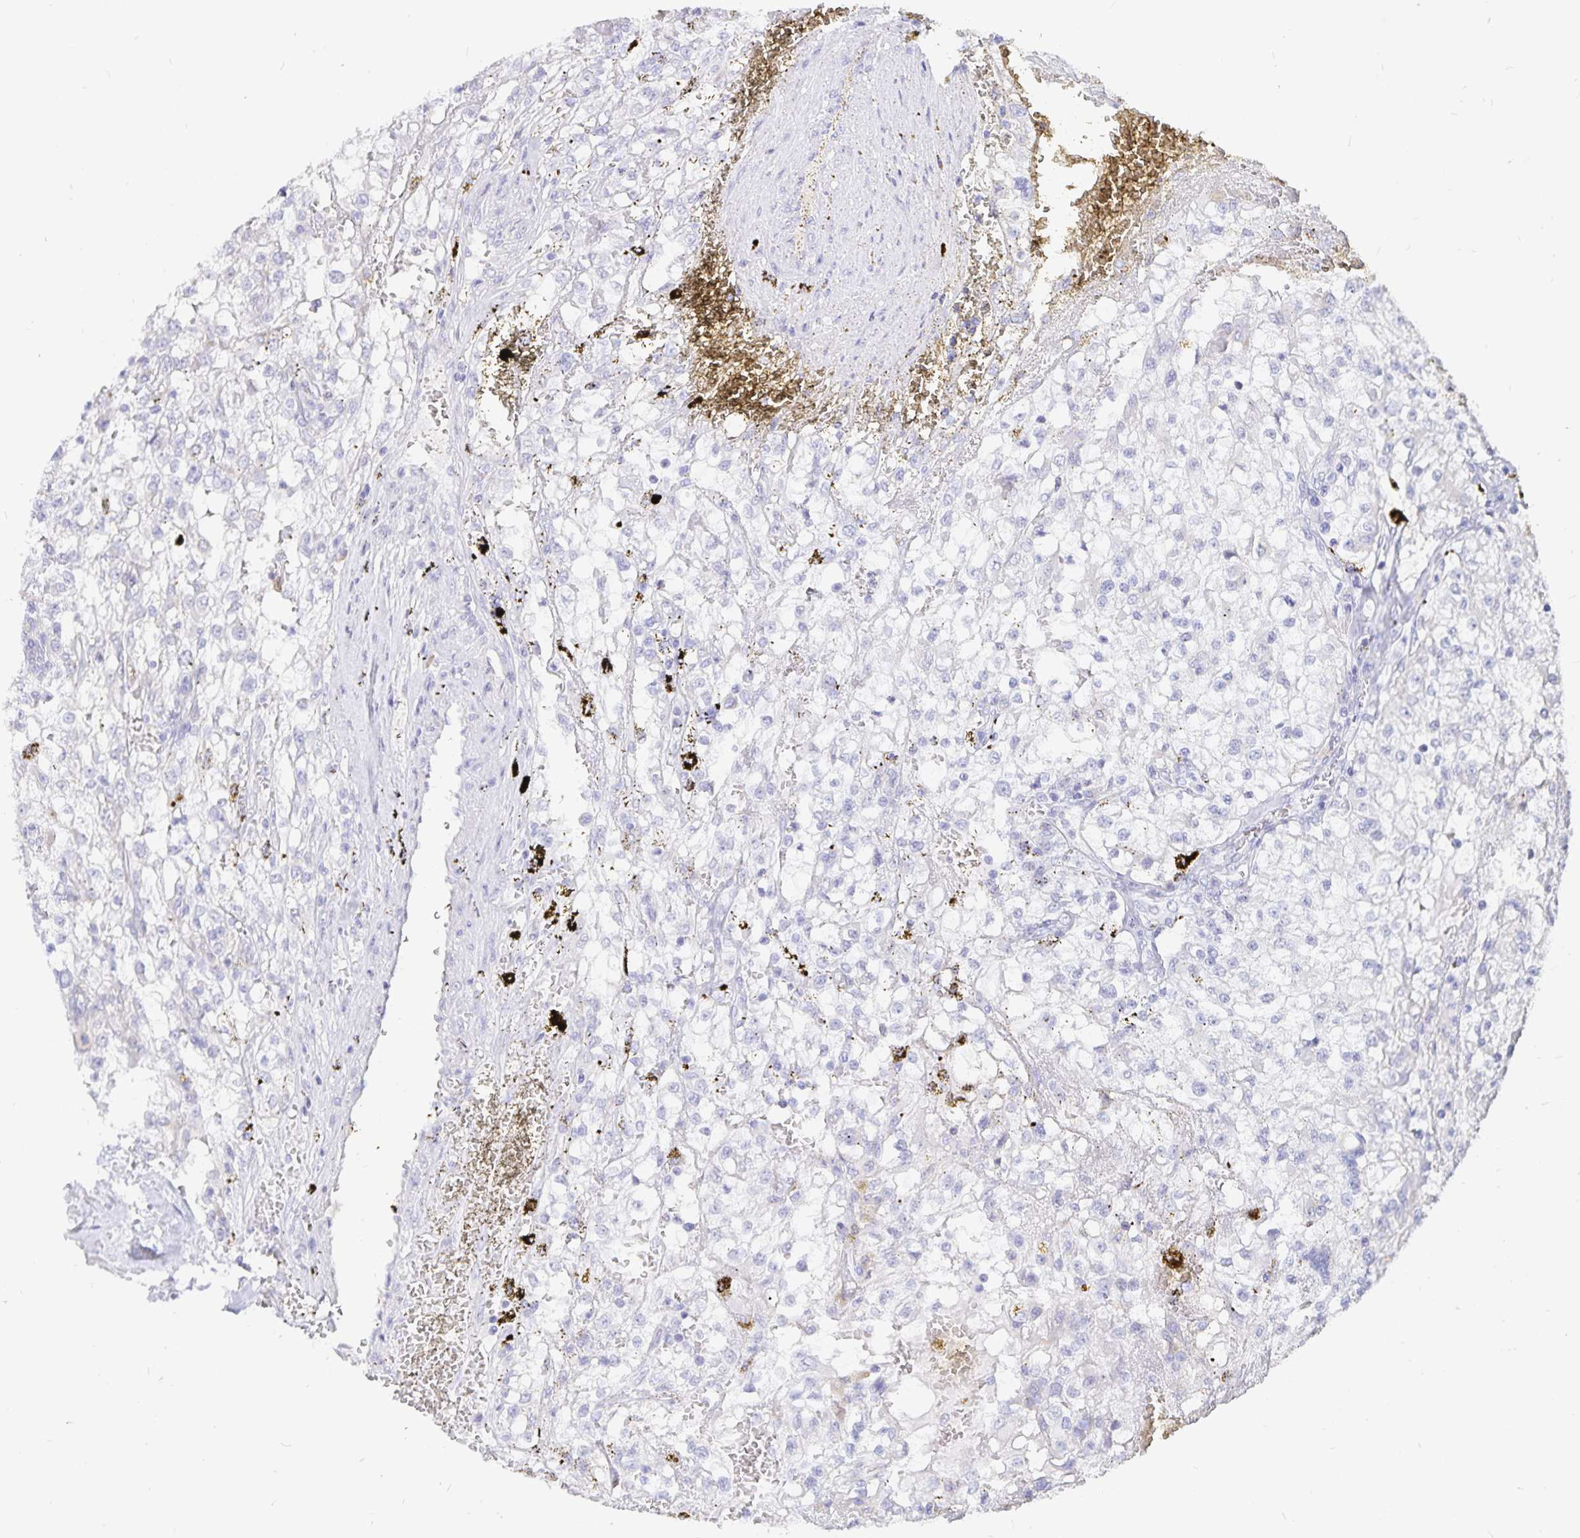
{"staining": {"intensity": "negative", "quantity": "none", "location": "none"}, "tissue": "renal cancer", "cell_type": "Tumor cells", "image_type": "cancer", "snomed": [{"axis": "morphology", "description": "Adenocarcinoma, NOS"}, {"axis": "topography", "description": "Kidney"}], "caption": "Immunohistochemical staining of human renal cancer (adenocarcinoma) shows no significant positivity in tumor cells. (DAB (3,3'-diaminobenzidine) IHC, high magnification).", "gene": "PKHD1", "patient": {"sex": "female", "age": 74}}